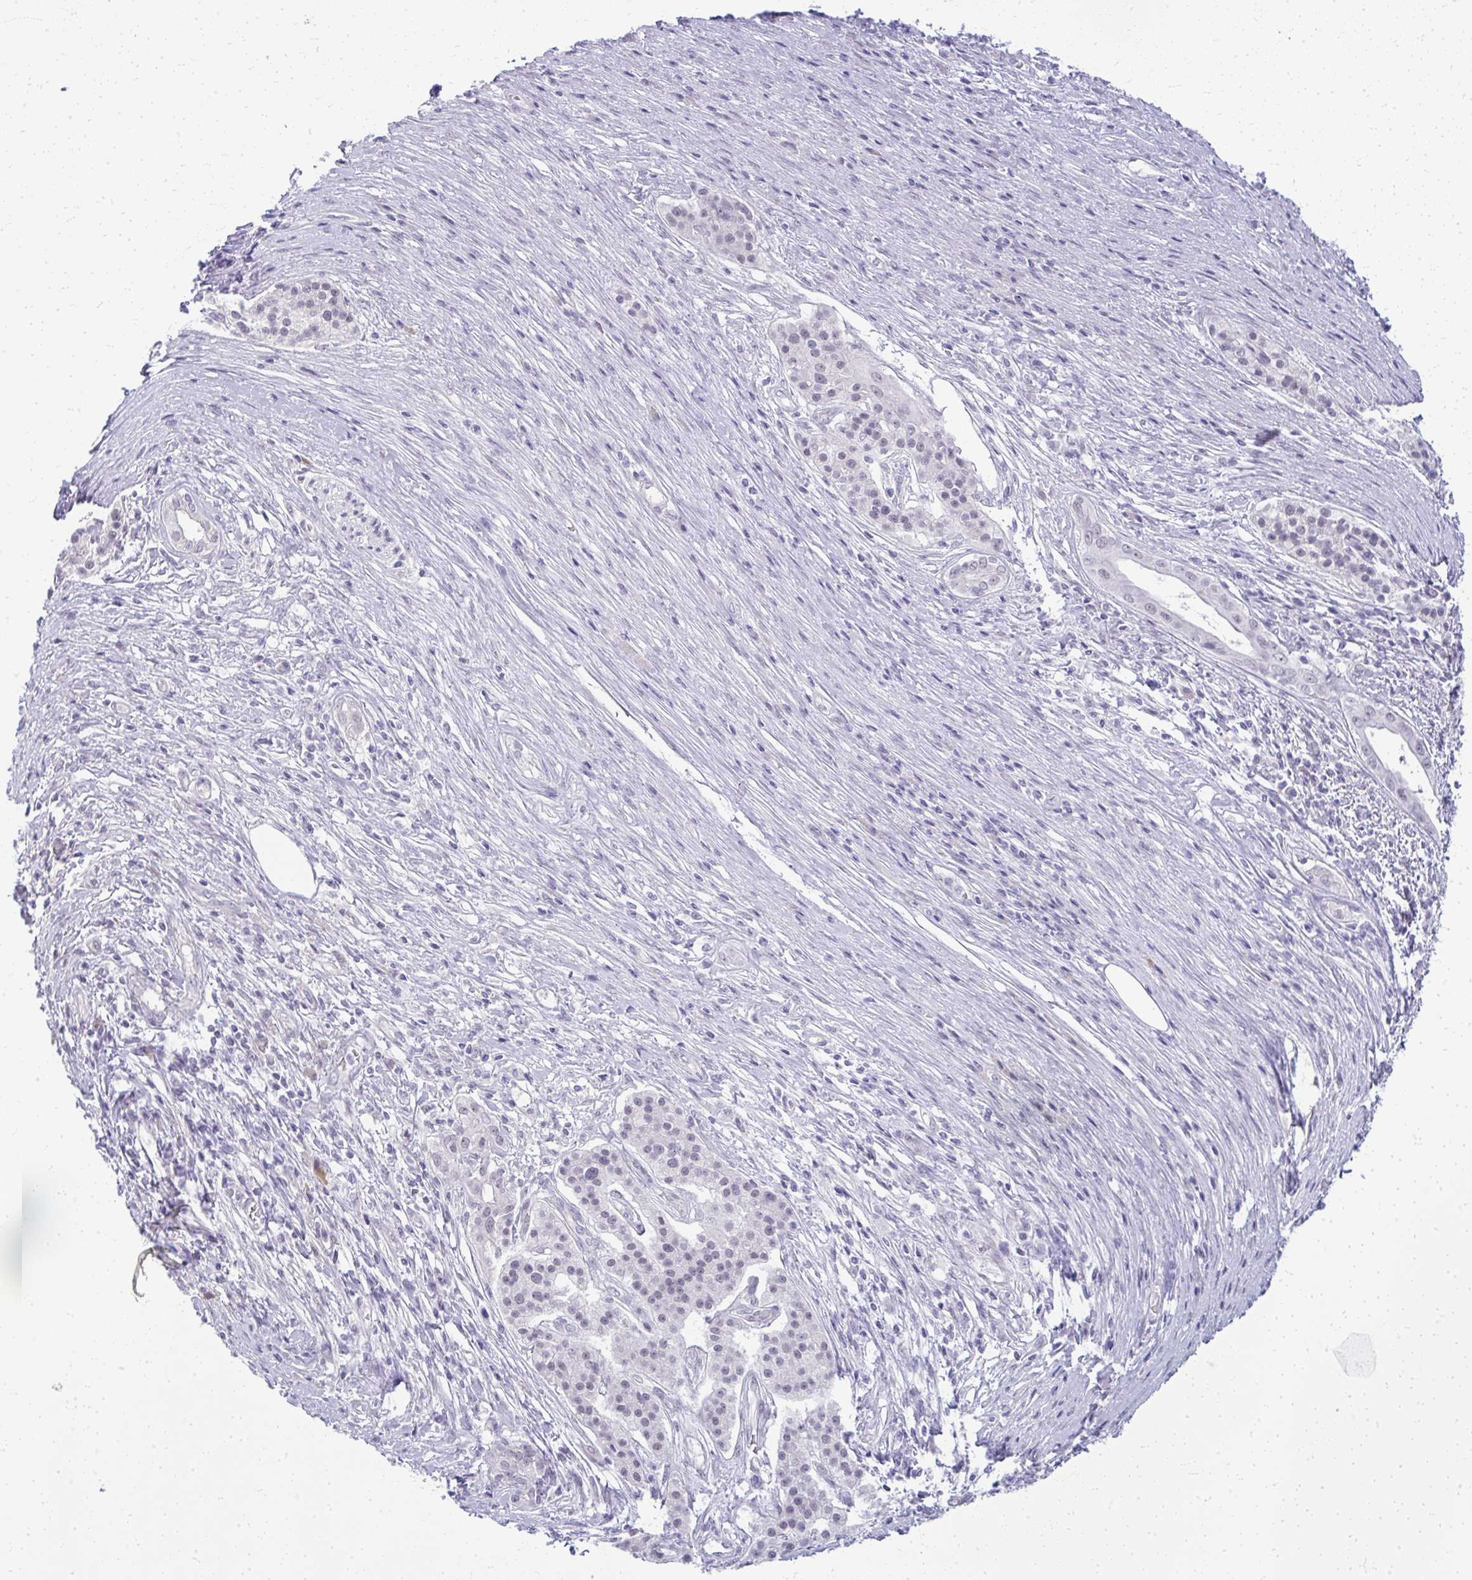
{"staining": {"intensity": "negative", "quantity": "none", "location": "none"}, "tissue": "pancreatic cancer", "cell_type": "Tumor cells", "image_type": "cancer", "snomed": [{"axis": "morphology", "description": "Adenocarcinoma, NOS"}, {"axis": "topography", "description": "Pancreas"}], "caption": "A high-resolution photomicrograph shows immunohistochemistry staining of adenocarcinoma (pancreatic), which displays no significant positivity in tumor cells.", "gene": "TEX33", "patient": {"sex": "male", "age": 63}}